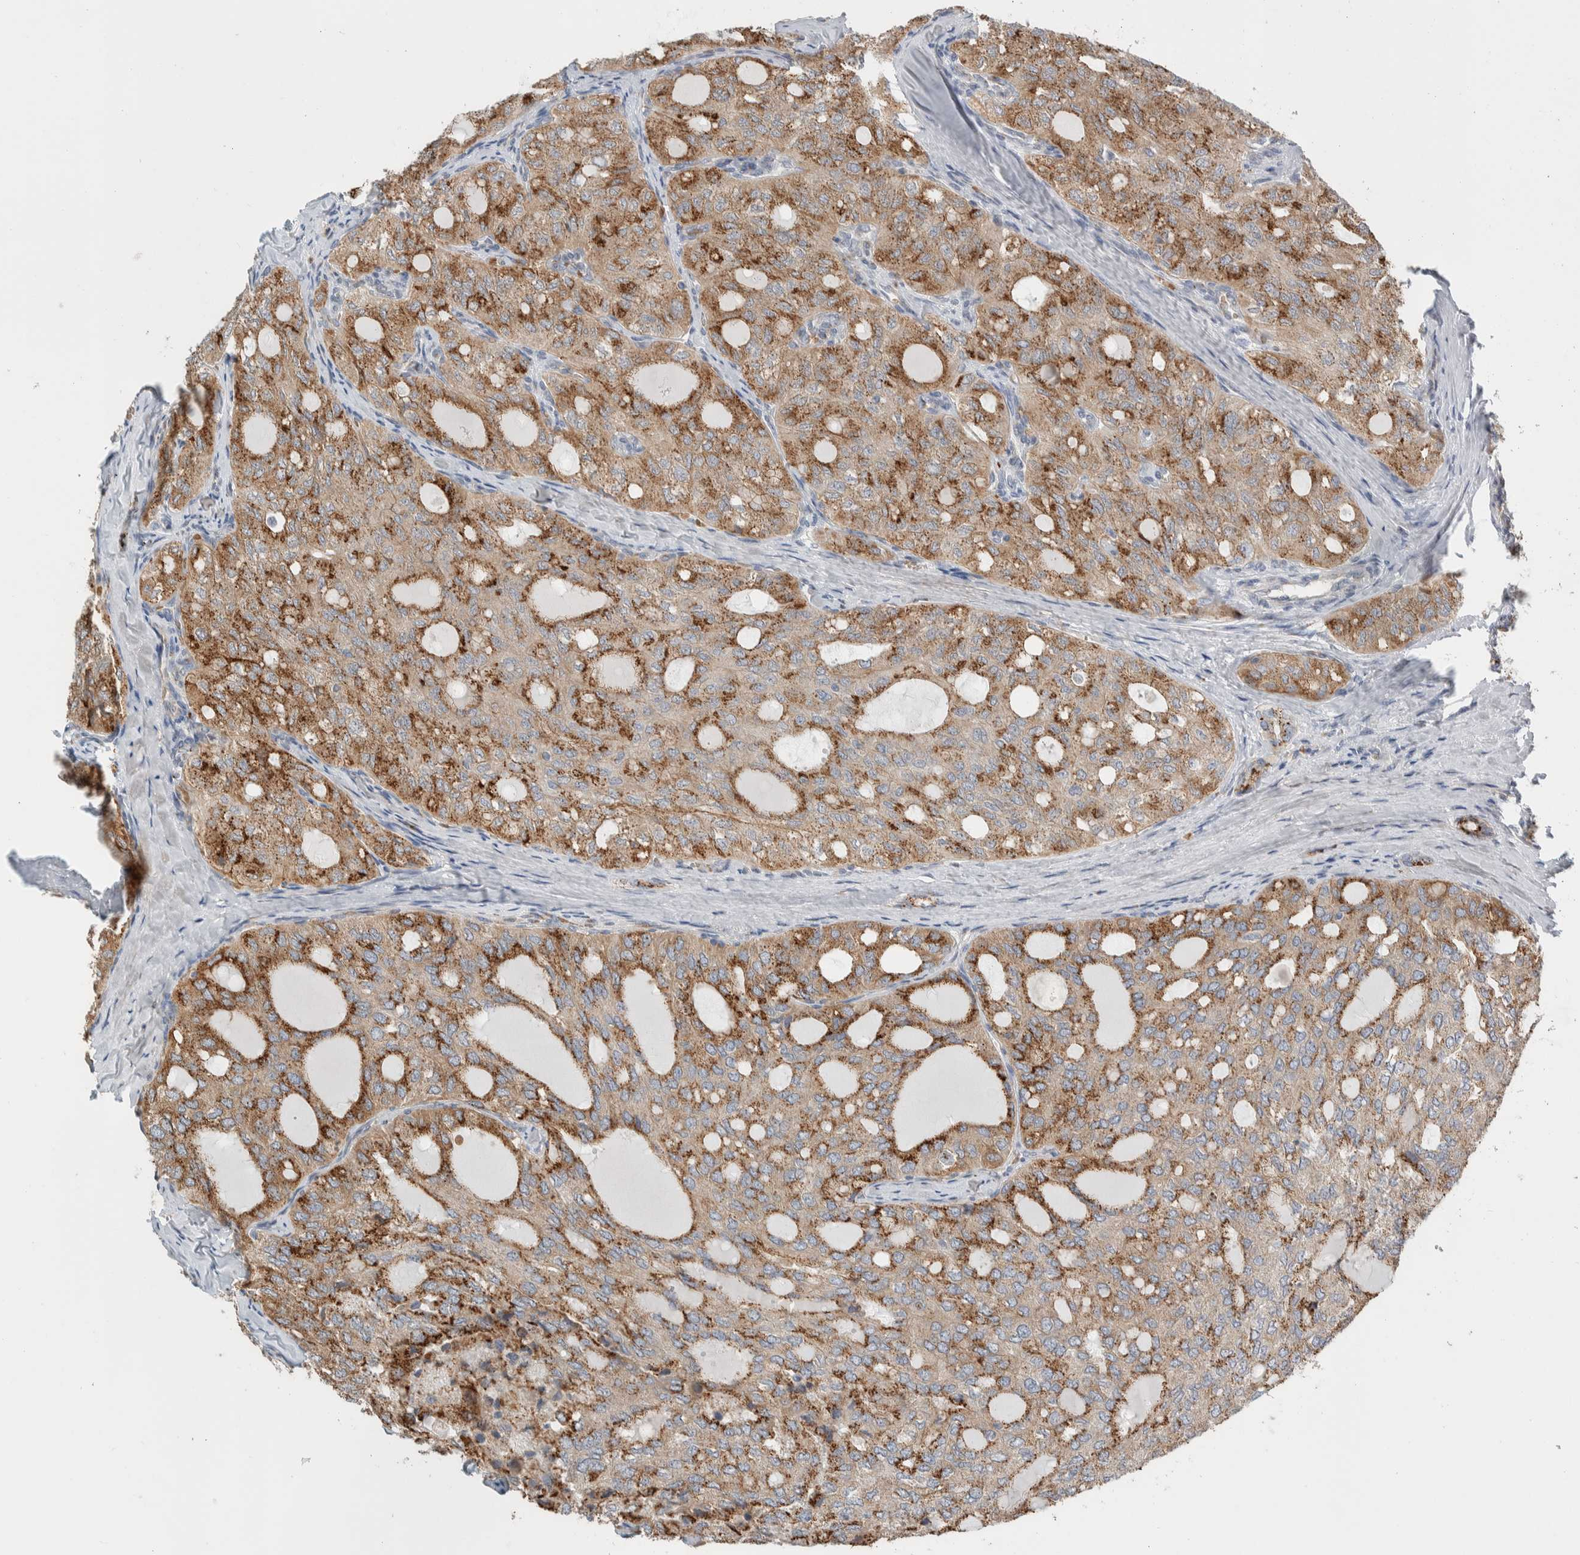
{"staining": {"intensity": "moderate", "quantity": ">75%", "location": "cytoplasmic/membranous"}, "tissue": "thyroid cancer", "cell_type": "Tumor cells", "image_type": "cancer", "snomed": [{"axis": "morphology", "description": "Follicular adenoma carcinoma, NOS"}, {"axis": "topography", "description": "Thyroid gland"}], "caption": "Immunohistochemistry (IHC) of human thyroid cancer shows medium levels of moderate cytoplasmic/membranous staining in about >75% of tumor cells.", "gene": "SLC38A10", "patient": {"sex": "male", "age": 75}}